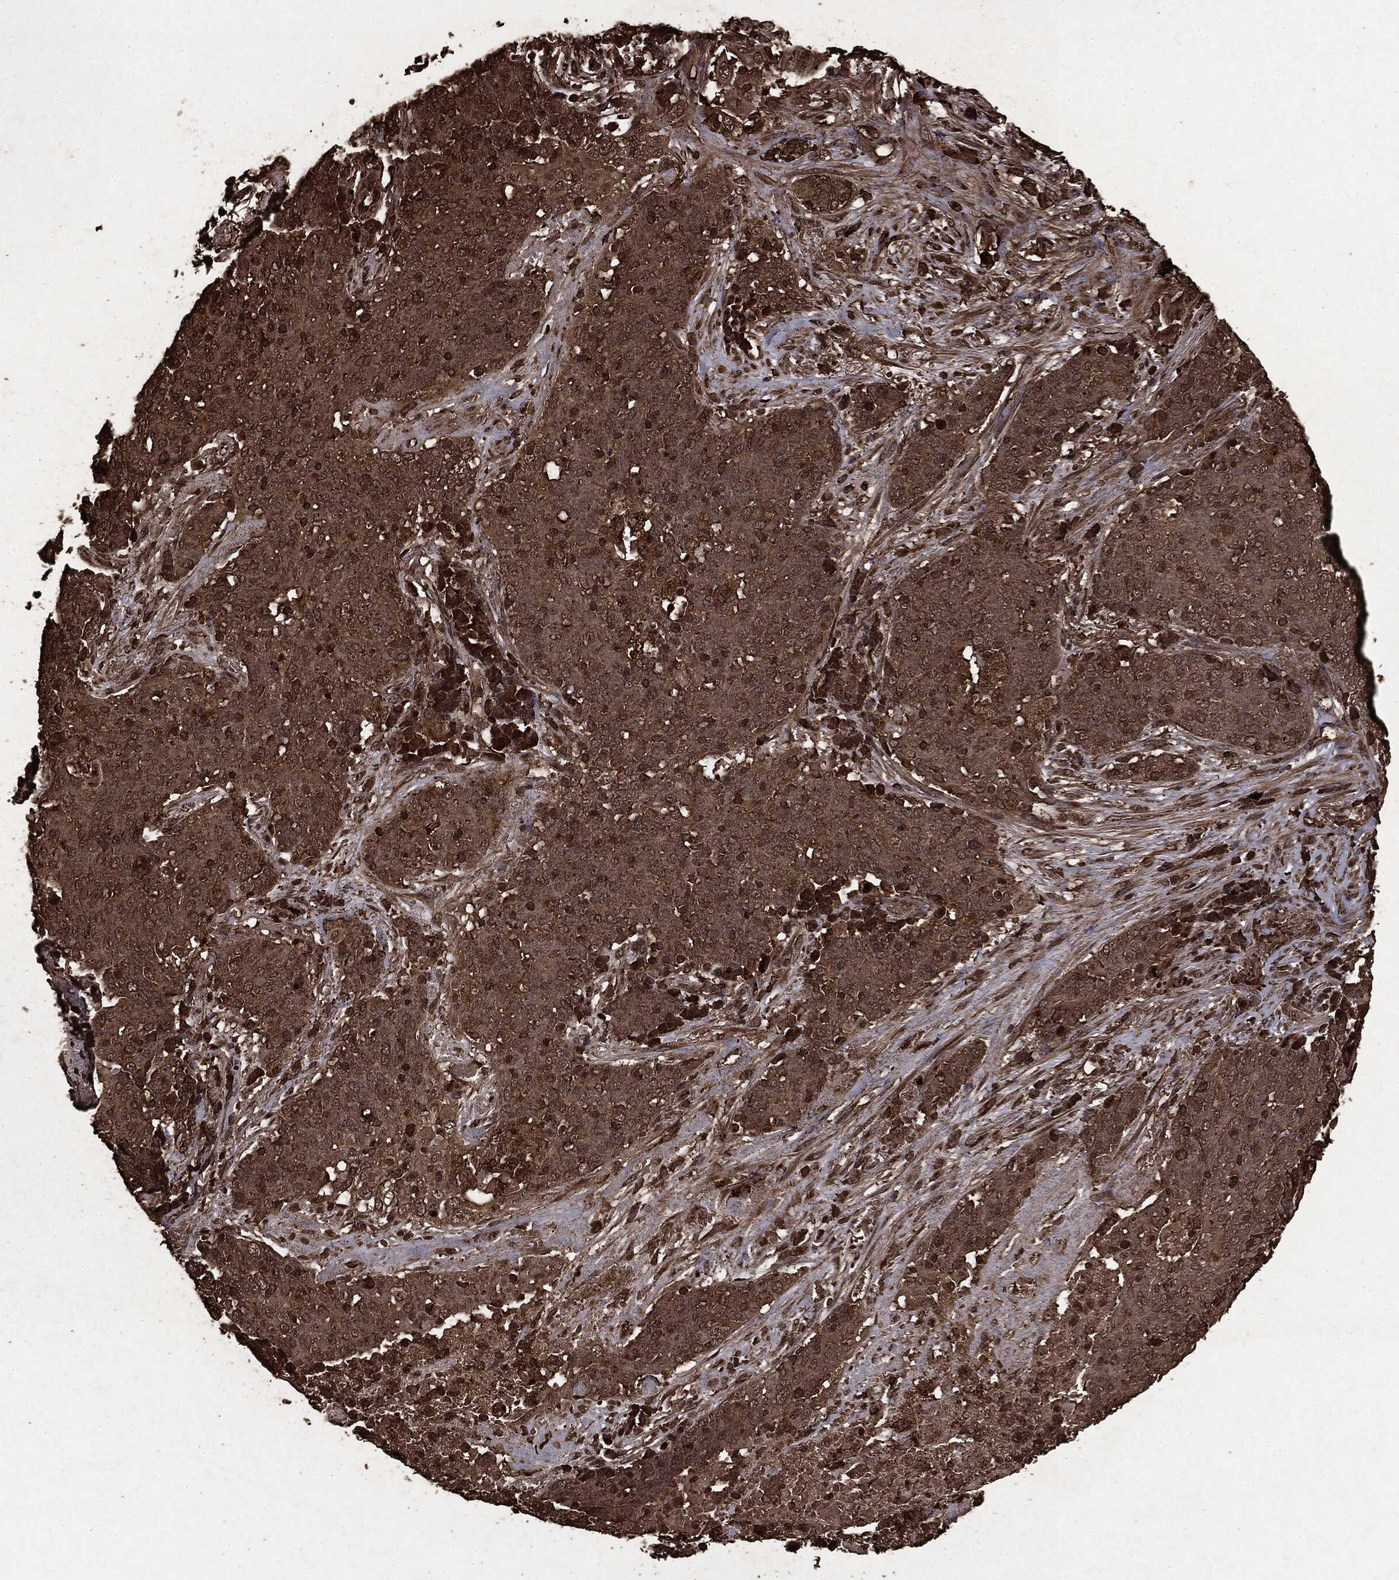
{"staining": {"intensity": "strong", "quantity": ">75%", "location": "cytoplasmic/membranous"}, "tissue": "lung cancer", "cell_type": "Tumor cells", "image_type": "cancer", "snomed": [{"axis": "morphology", "description": "Squamous cell carcinoma, NOS"}, {"axis": "topography", "description": "Lung"}], "caption": "A high amount of strong cytoplasmic/membranous staining is appreciated in approximately >75% of tumor cells in lung cancer (squamous cell carcinoma) tissue.", "gene": "ARAF", "patient": {"sex": "male", "age": 82}}